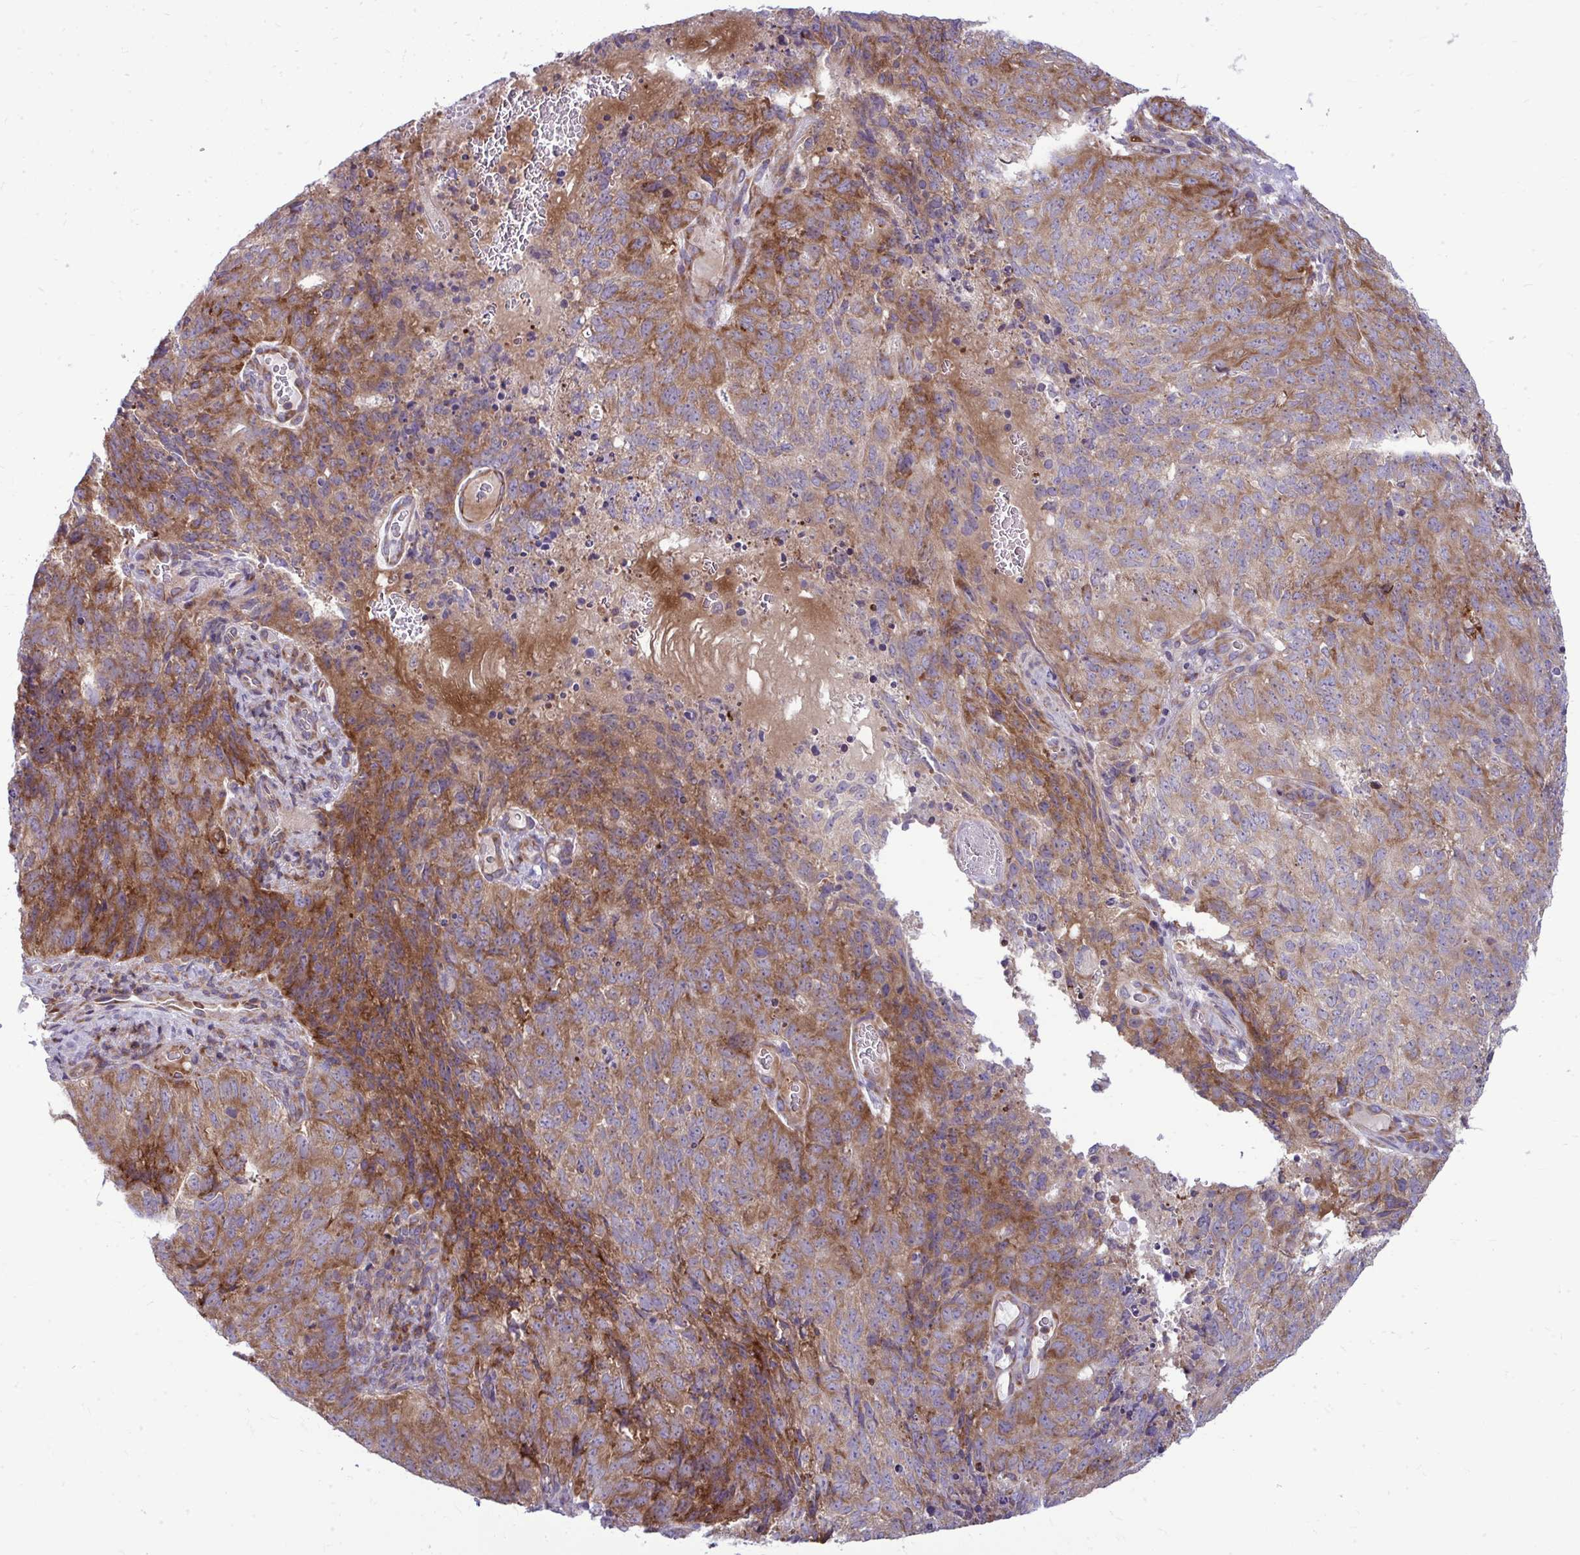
{"staining": {"intensity": "moderate", "quantity": ">75%", "location": "cytoplasmic/membranous"}, "tissue": "cervical cancer", "cell_type": "Tumor cells", "image_type": "cancer", "snomed": [{"axis": "morphology", "description": "Adenocarcinoma, NOS"}, {"axis": "topography", "description": "Cervix"}], "caption": "Immunohistochemical staining of cervical adenocarcinoma reveals medium levels of moderate cytoplasmic/membranous positivity in about >75% of tumor cells.", "gene": "GFPT2", "patient": {"sex": "female", "age": 38}}